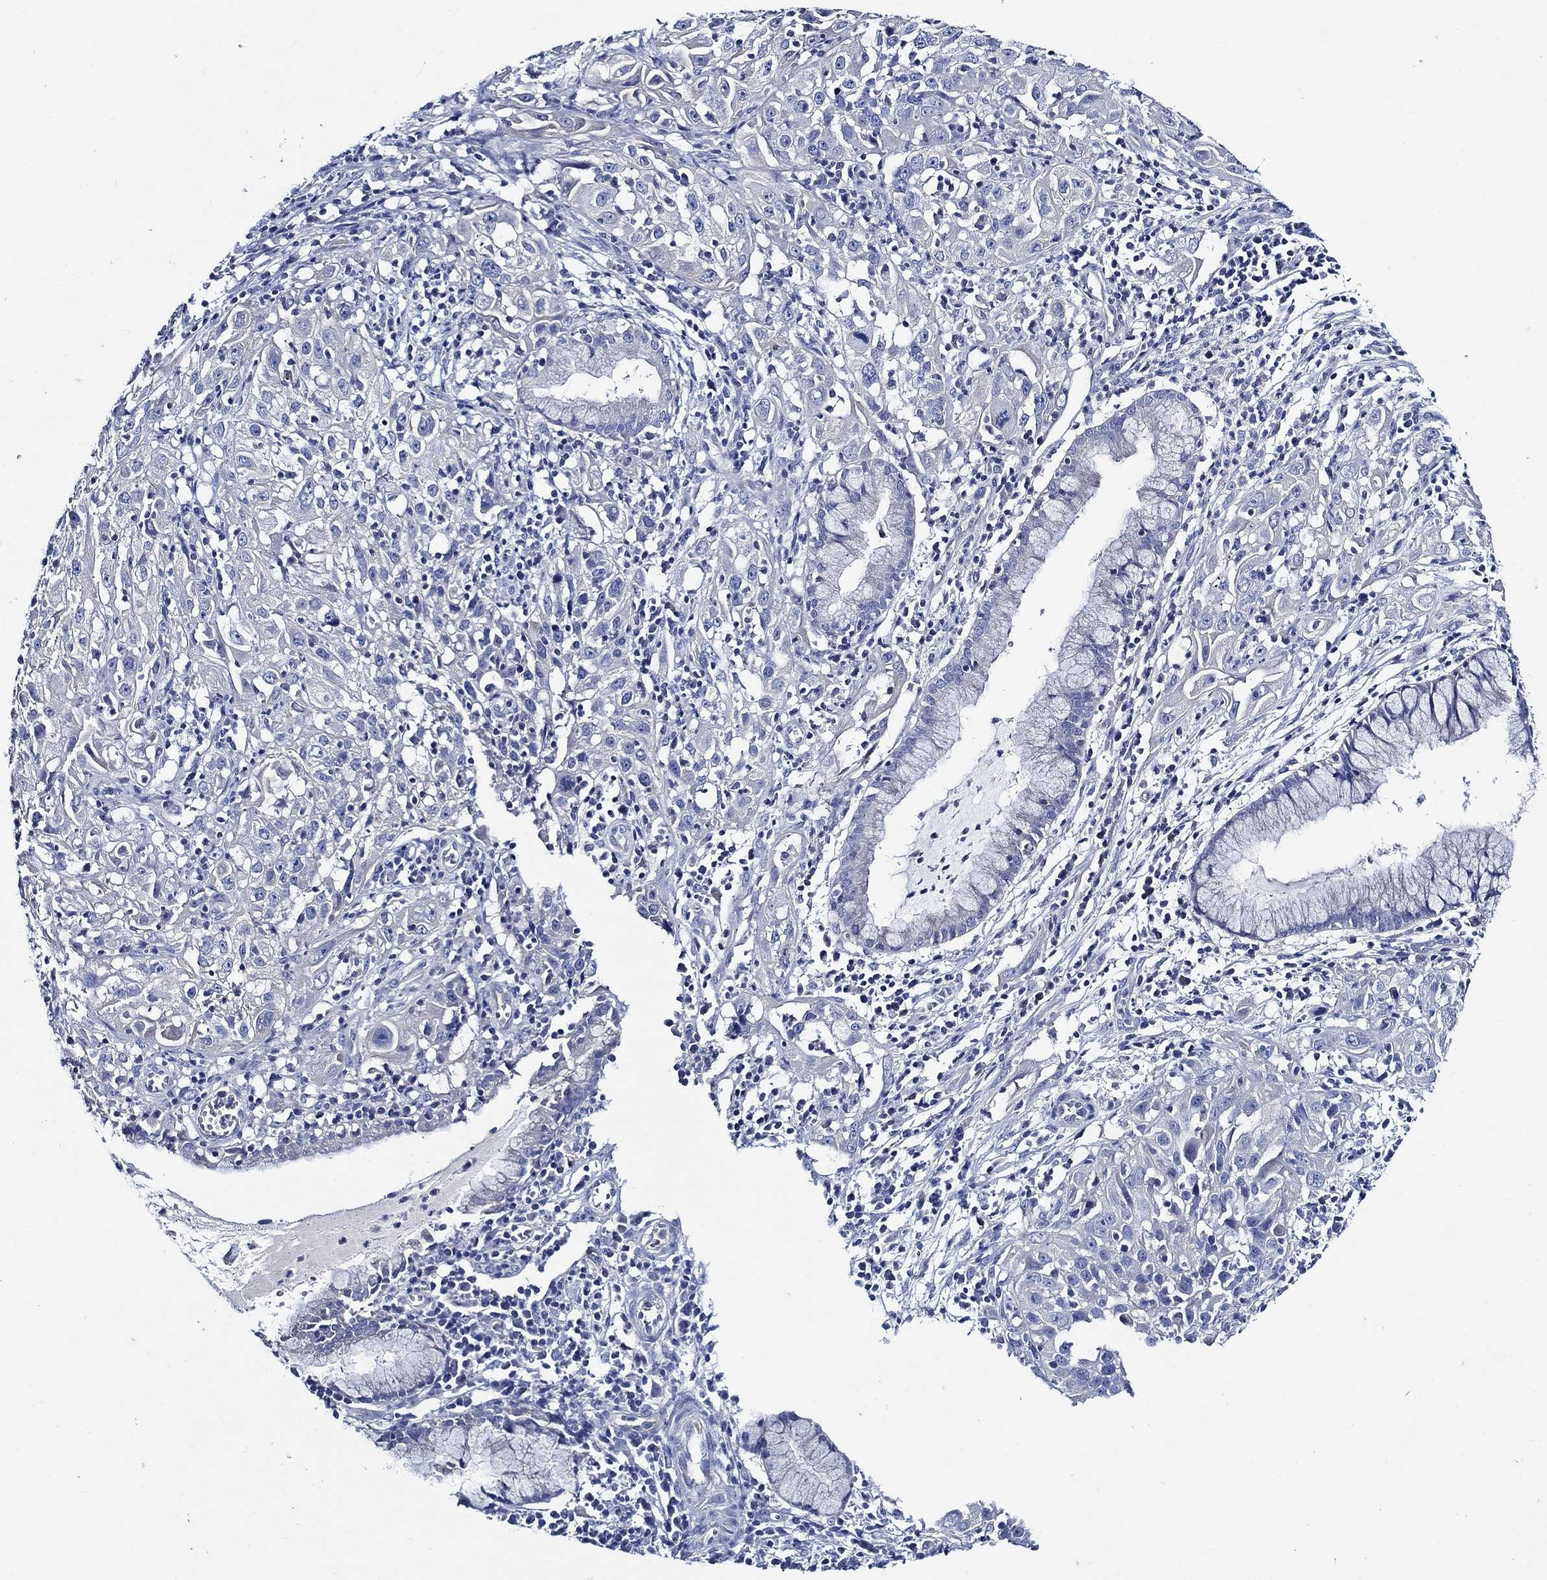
{"staining": {"intensity": "negative", "quantity": "none", "location": "none"}, "tissue": "cervical cancer", "cell_type": "Tumor cells", "image_type": "cancer", "snomed": [{"axis": "morphology", "description": "Squamous cell carcinoma, NOS"}, {"axis": "topography", "description": "Cervix"}], "caption": "Immunohistochemical staining of human squamous cell carcinoma (cervical) shows no significant positivity in tumor cells.", "gene": "SKOR1", "patient": {"sex": "female", "age": 32}}